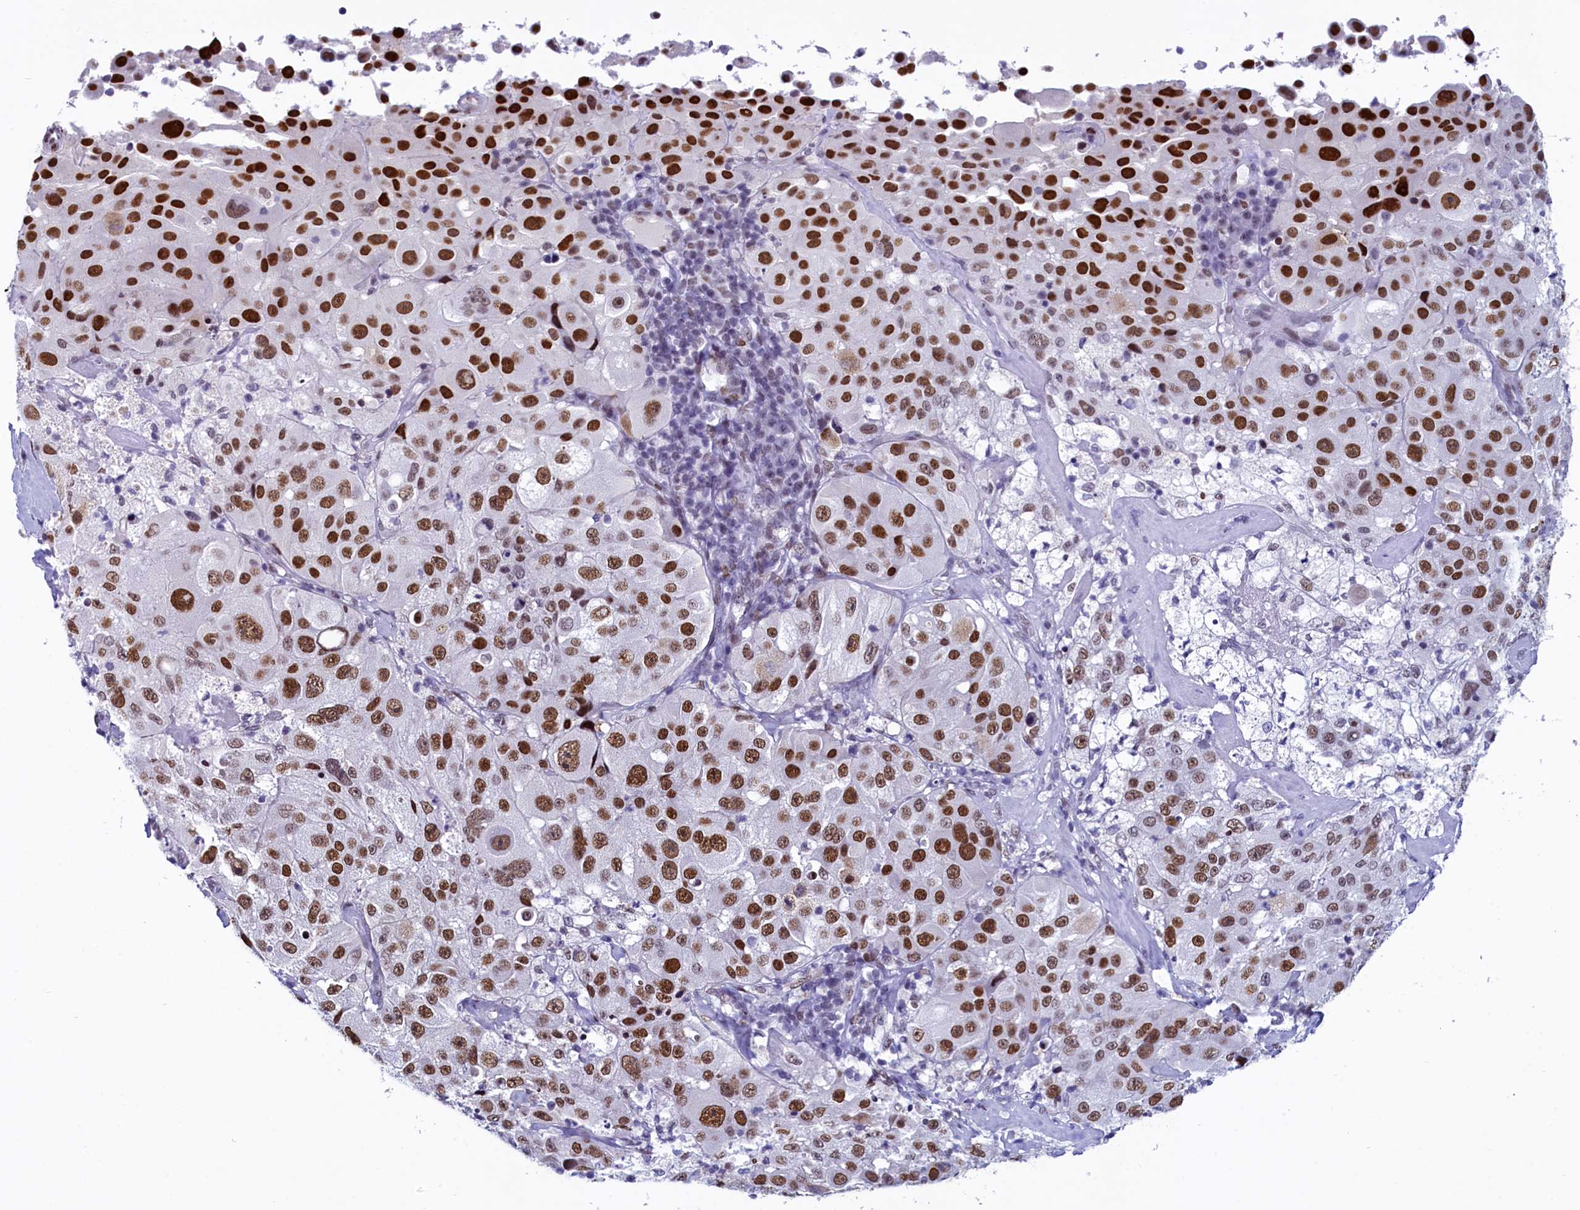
{"staining": {"intensity": "strong", "quantity": ">75%", "location": "nuclear"}, "tissue": "melanoma", "cell_type": "Tumor cells", "image_type": "cancer", "snomed": [{"axis": "morphology", "description": "Malignant melanoma, Metastatic site"}, {"axis": "topography", "description": "Lymph node"}], "caption": "Tumor cells exhibit high levels of strong nuclear positivity in approximately >75% of cells in human malignant melanoma (metastatic site).", "gene": "SUGP2", "patient": {"sex": "male", "age": 62}}